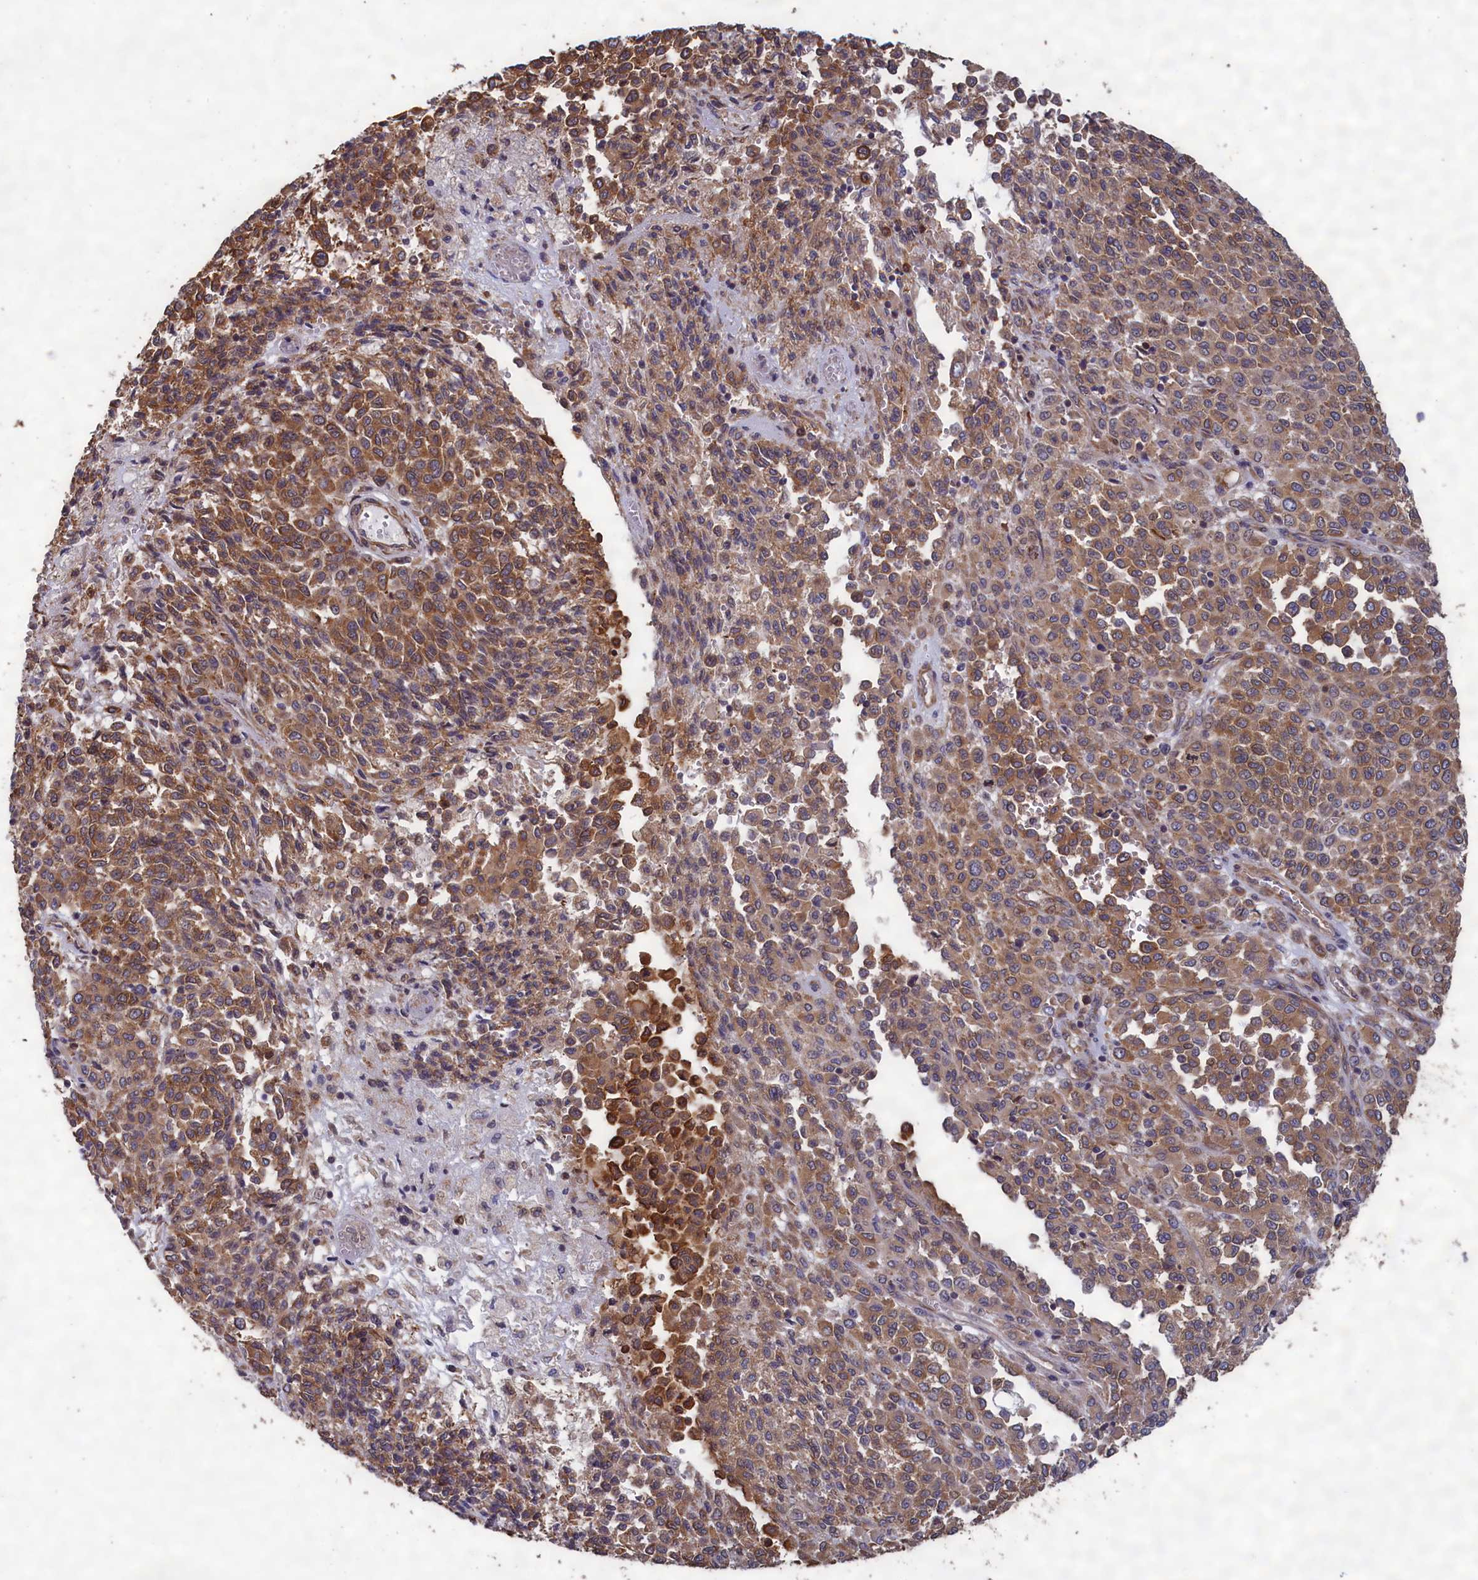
{"staining": {"intensity": "moderate", "quantity": "25%-75%", "location": "cytoplasmic/membranous"}, "tissue": "melanoma", "cell_type": "Tumor cells", "image_type": "cancer", "snomed": [{"axis": "morphology", "description": "Malignant melanoma, Metastatic site"}, {"axis": "topography", "description": "Pancreas"}], "caption": "Immunohistochemistry (IHC) (DAB) staining of melanoma reveals moderate cytoplasmic/membranous protein expression in approximately 25%-75% of tumor cells. (Brightfield microscopy of DAB IHC at high magnification).", "gene": "CCDC124", "patient": {"sex": "female", "age": 30}}